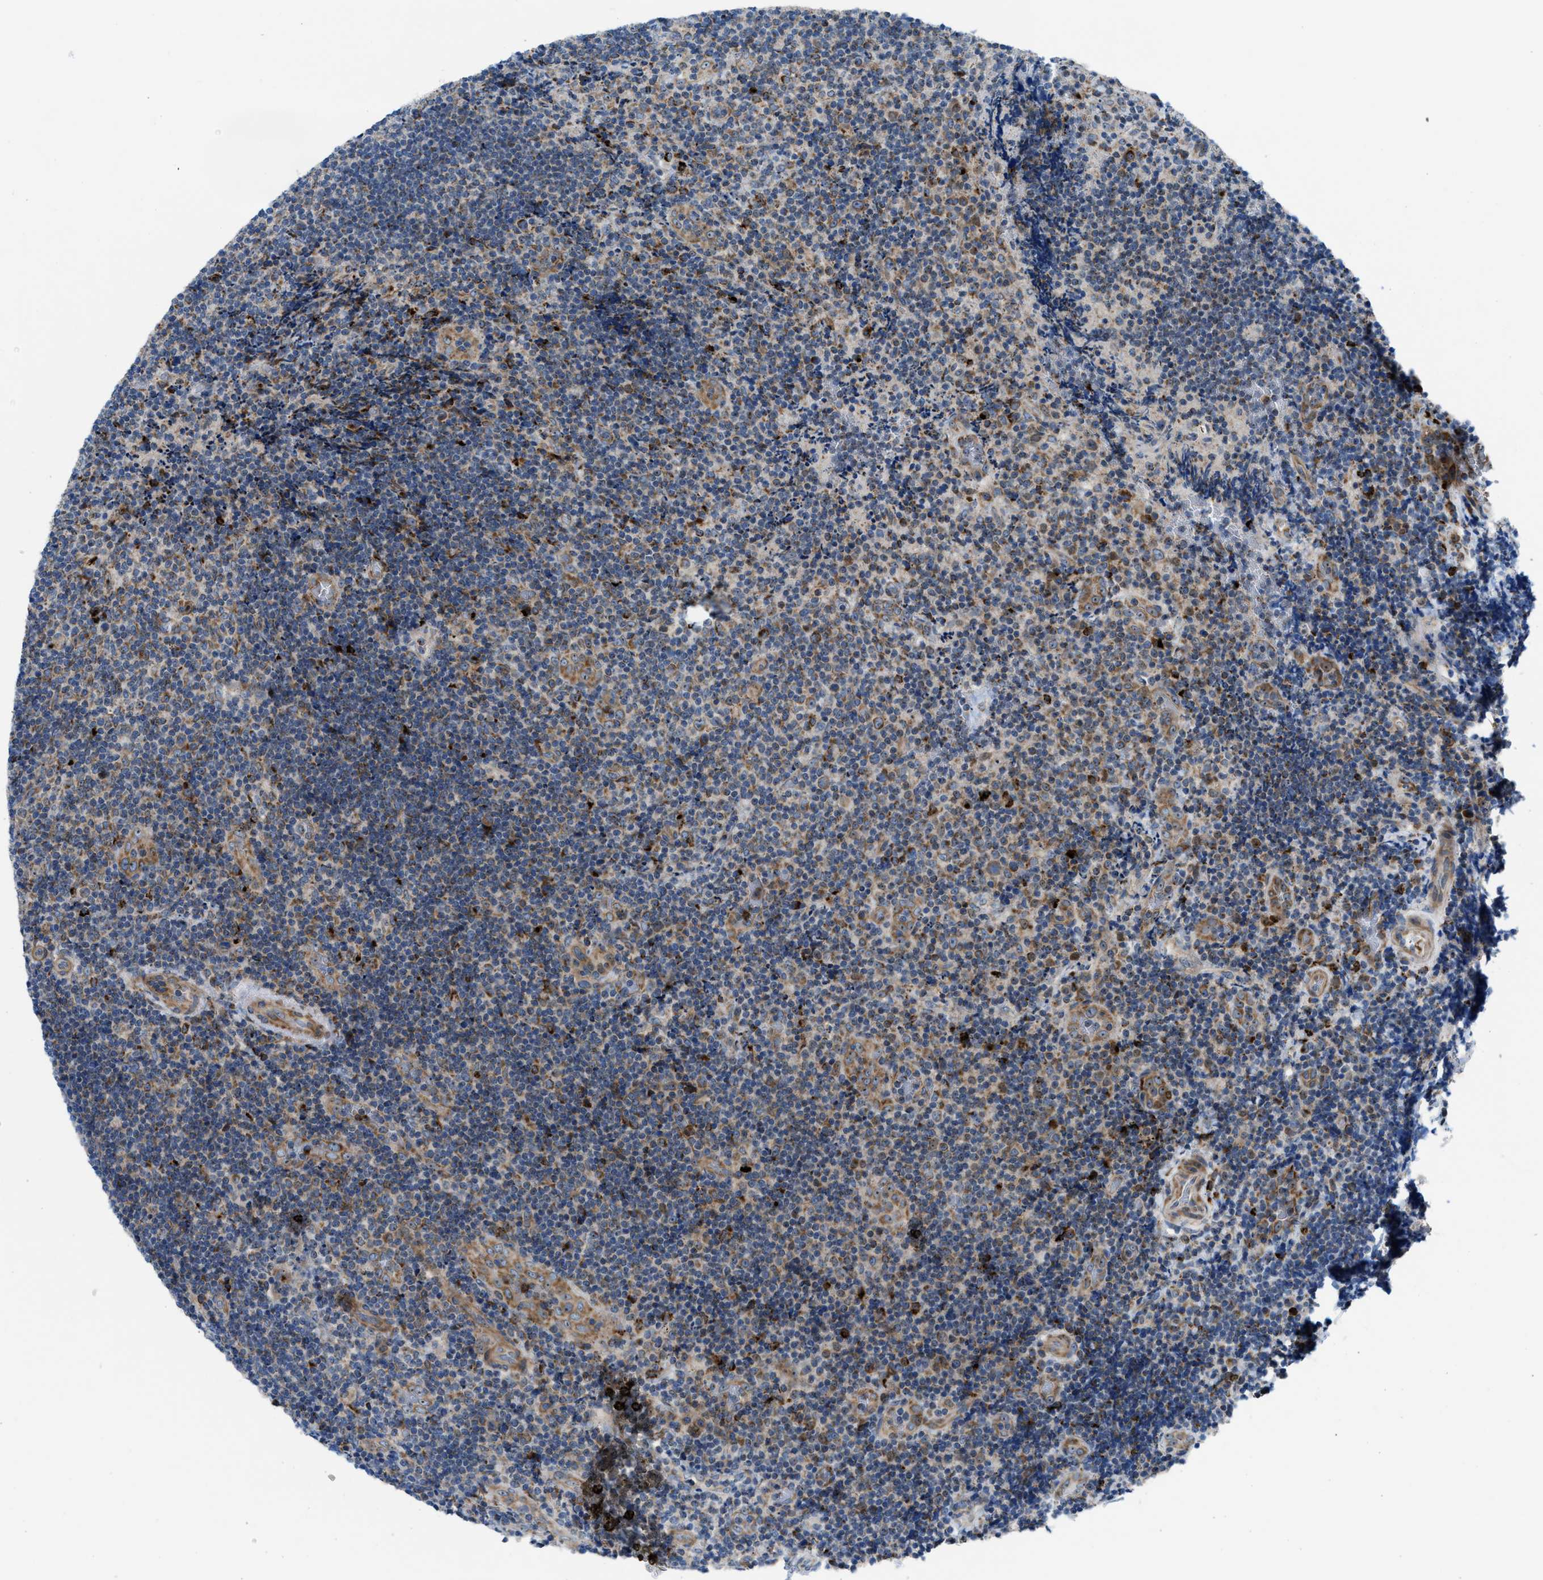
{"staining": {"intensity": "moderate", "quantity": "<25%", "location": "cytoplasmic/membranous"}, "tissue": "lymphoma", "cell_type": "Tumor cells", "image_type": "cancer", "snomed": [{"axis": "morphology", "description": "Malignant lymphoma, non-Hodgkin's type, High grade"}, {"axis": "topography", "description": "Tonsil"}], "caption": "A brown stain highlights moderate cytoplasmic/membranous expression of a protein in lymphoma tumor cells. The staining was performed using DAB to visualize the protein expression in brown, while the nuclei were stained in blue with hematoxylin (Magnification: 20x).", "gene": "TPH1", "patient": {"sex": "female", "age": 36}}